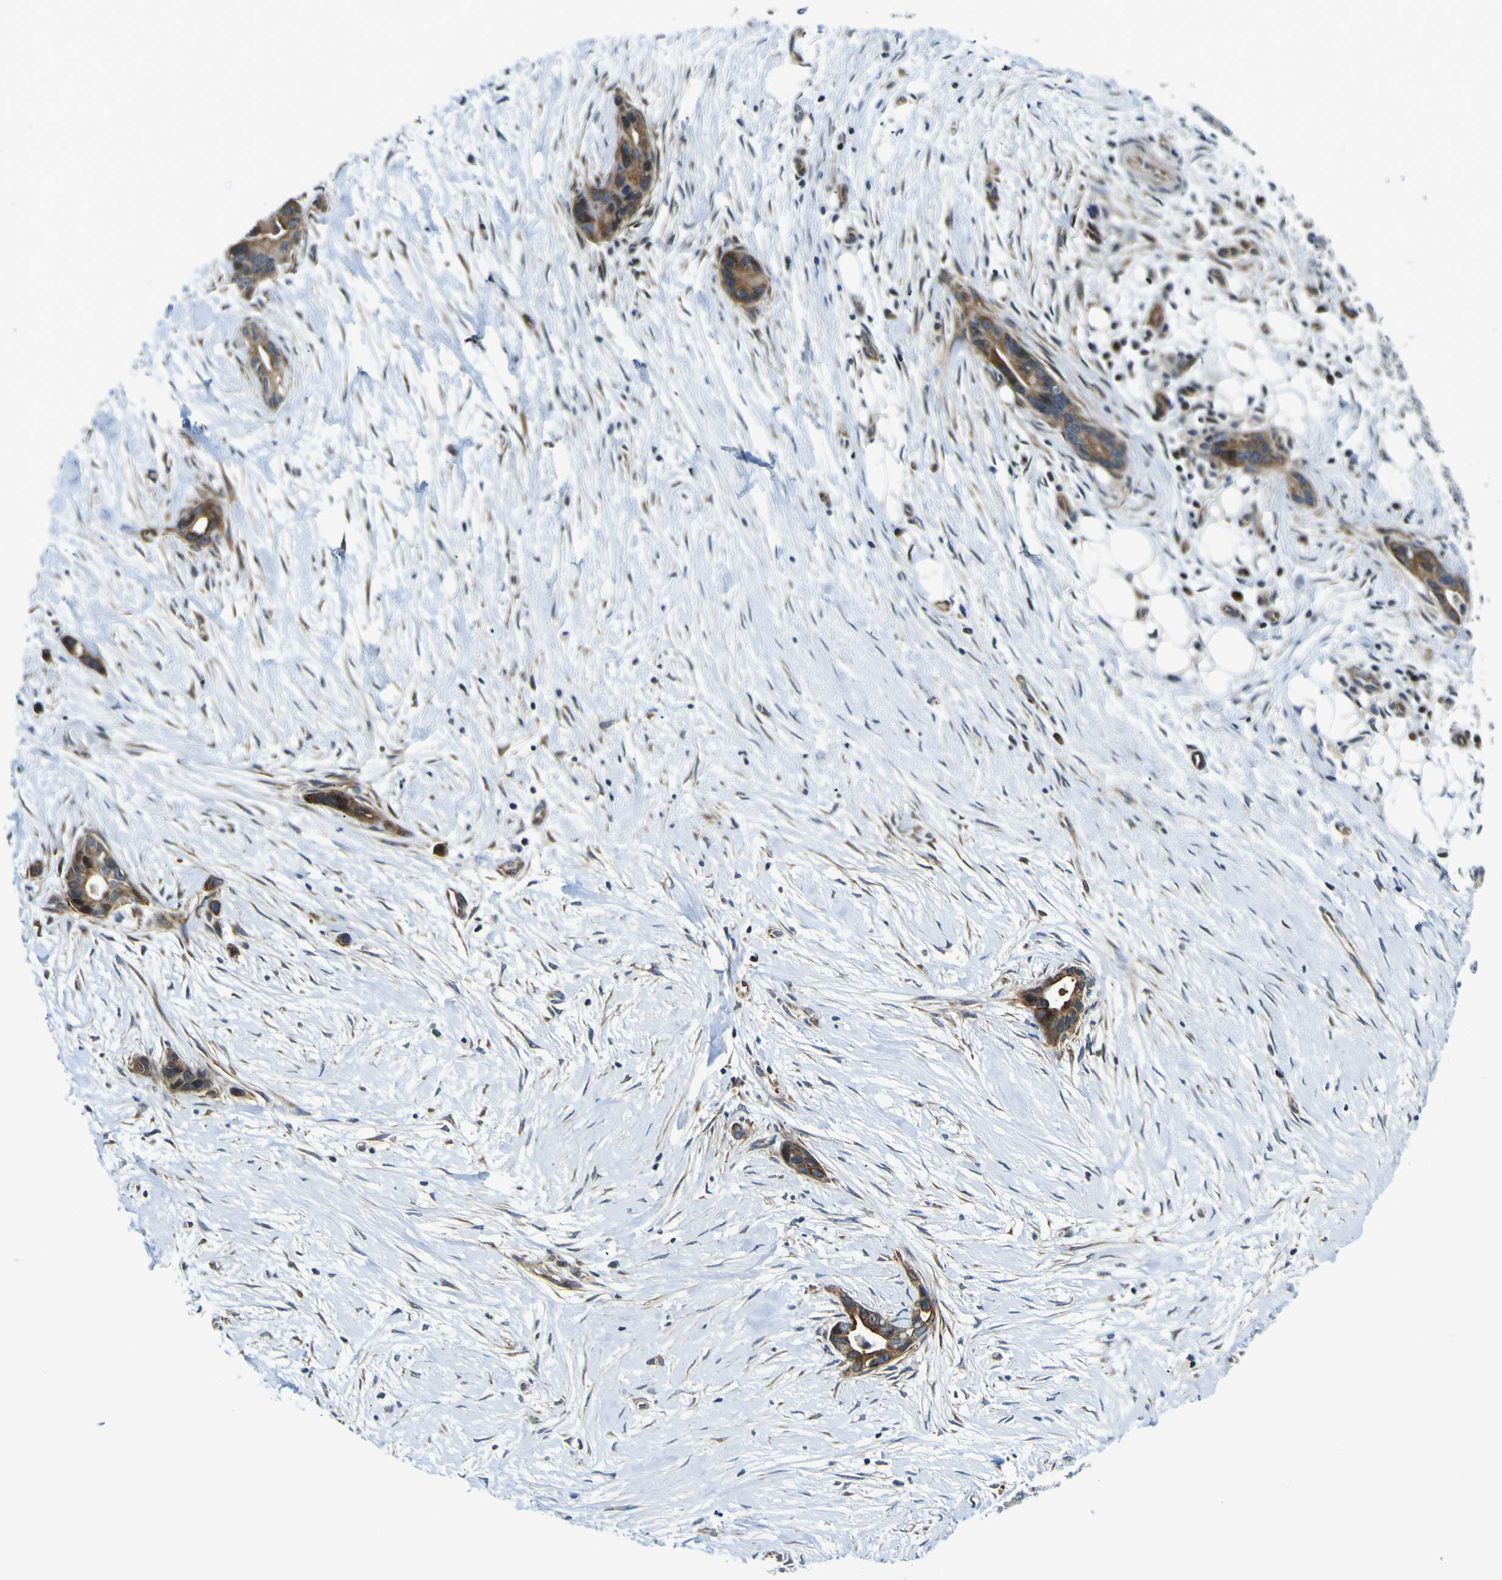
{"staining": {"intensity": "strong", "quantity": ">75%", "location": "cytoplasmic/membranous"}, "tissue": "liver cancer", "cell_type": "Tumor cells", "image_type": "cancer", "snomed": [{"axis": "morphology", "description": "Cholangiocarcinoma"}, {"axis": "topography", "description": "Liver"}], "caption": "Immunohistochemistry histopathology image of neoplastic tissue: liver cancer stained using immunohistochemistry exhibits high levels of strong protein expression localized specifically in the cytoplasmic/membranous of tumor cells, appearing as a cytoplasmic/membranous brown color.", "gene": "KDM7A", "patient": {"sex": "female", "age": 55}}